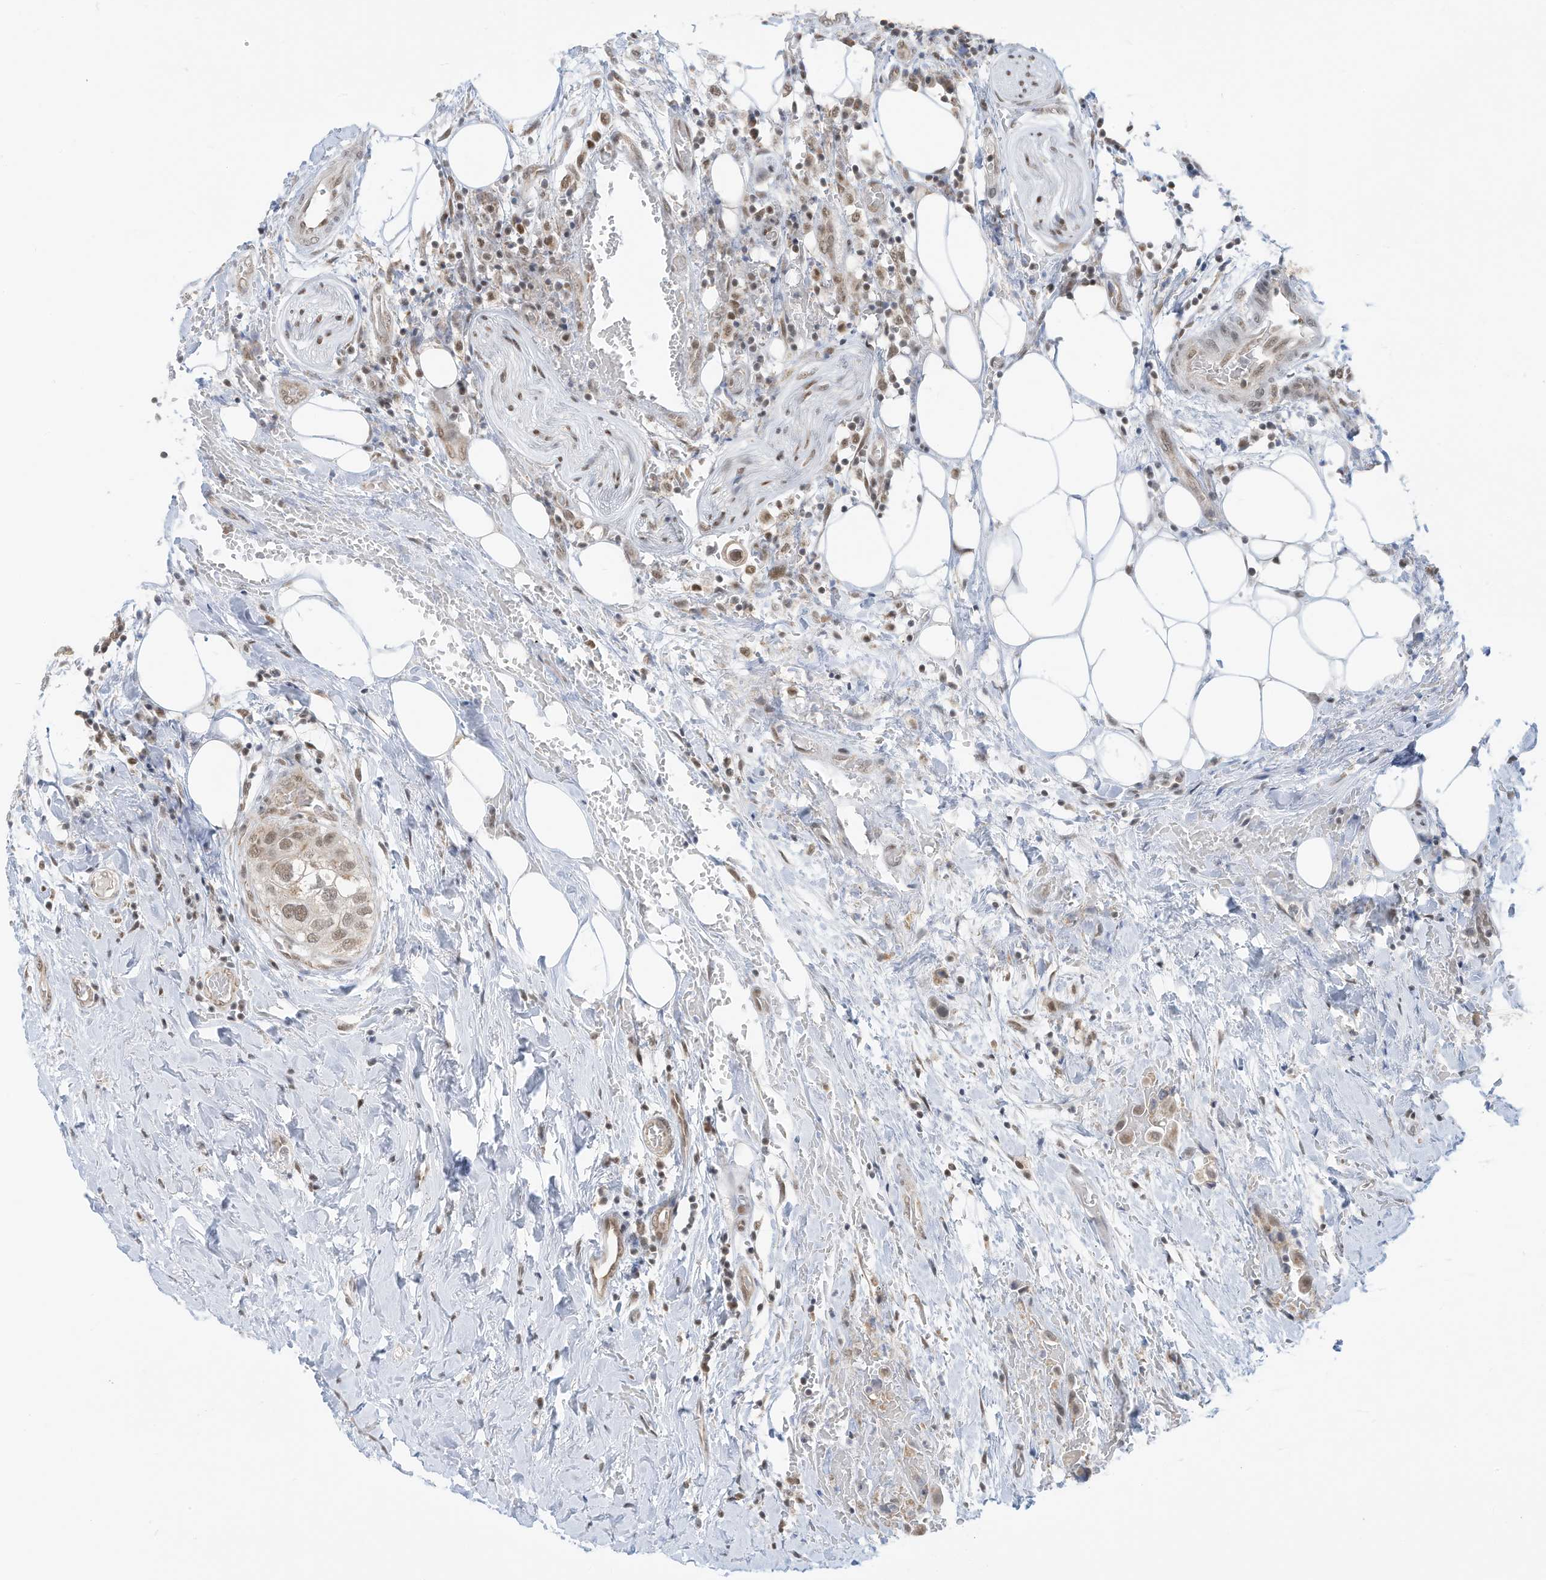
{"staining": {"intensity": "weak", "quantity": "<25%", "location": "nuclear"}, "tissue": "urothelial cancer", "cell_type": "Tumor cells", "image_type": "cancer", "snomed": [{"axis": "morphology", "description": "Urothelial carcinoma, High grade"}, {"axis": "topography", "description": "Urinary bladder"}], "caption": "The histopathology image displays no significant positivity in tumor cells of urothelial cancer.", "gene": "AURKAIP1", "patient": {"sex": "male", "age": 64}}